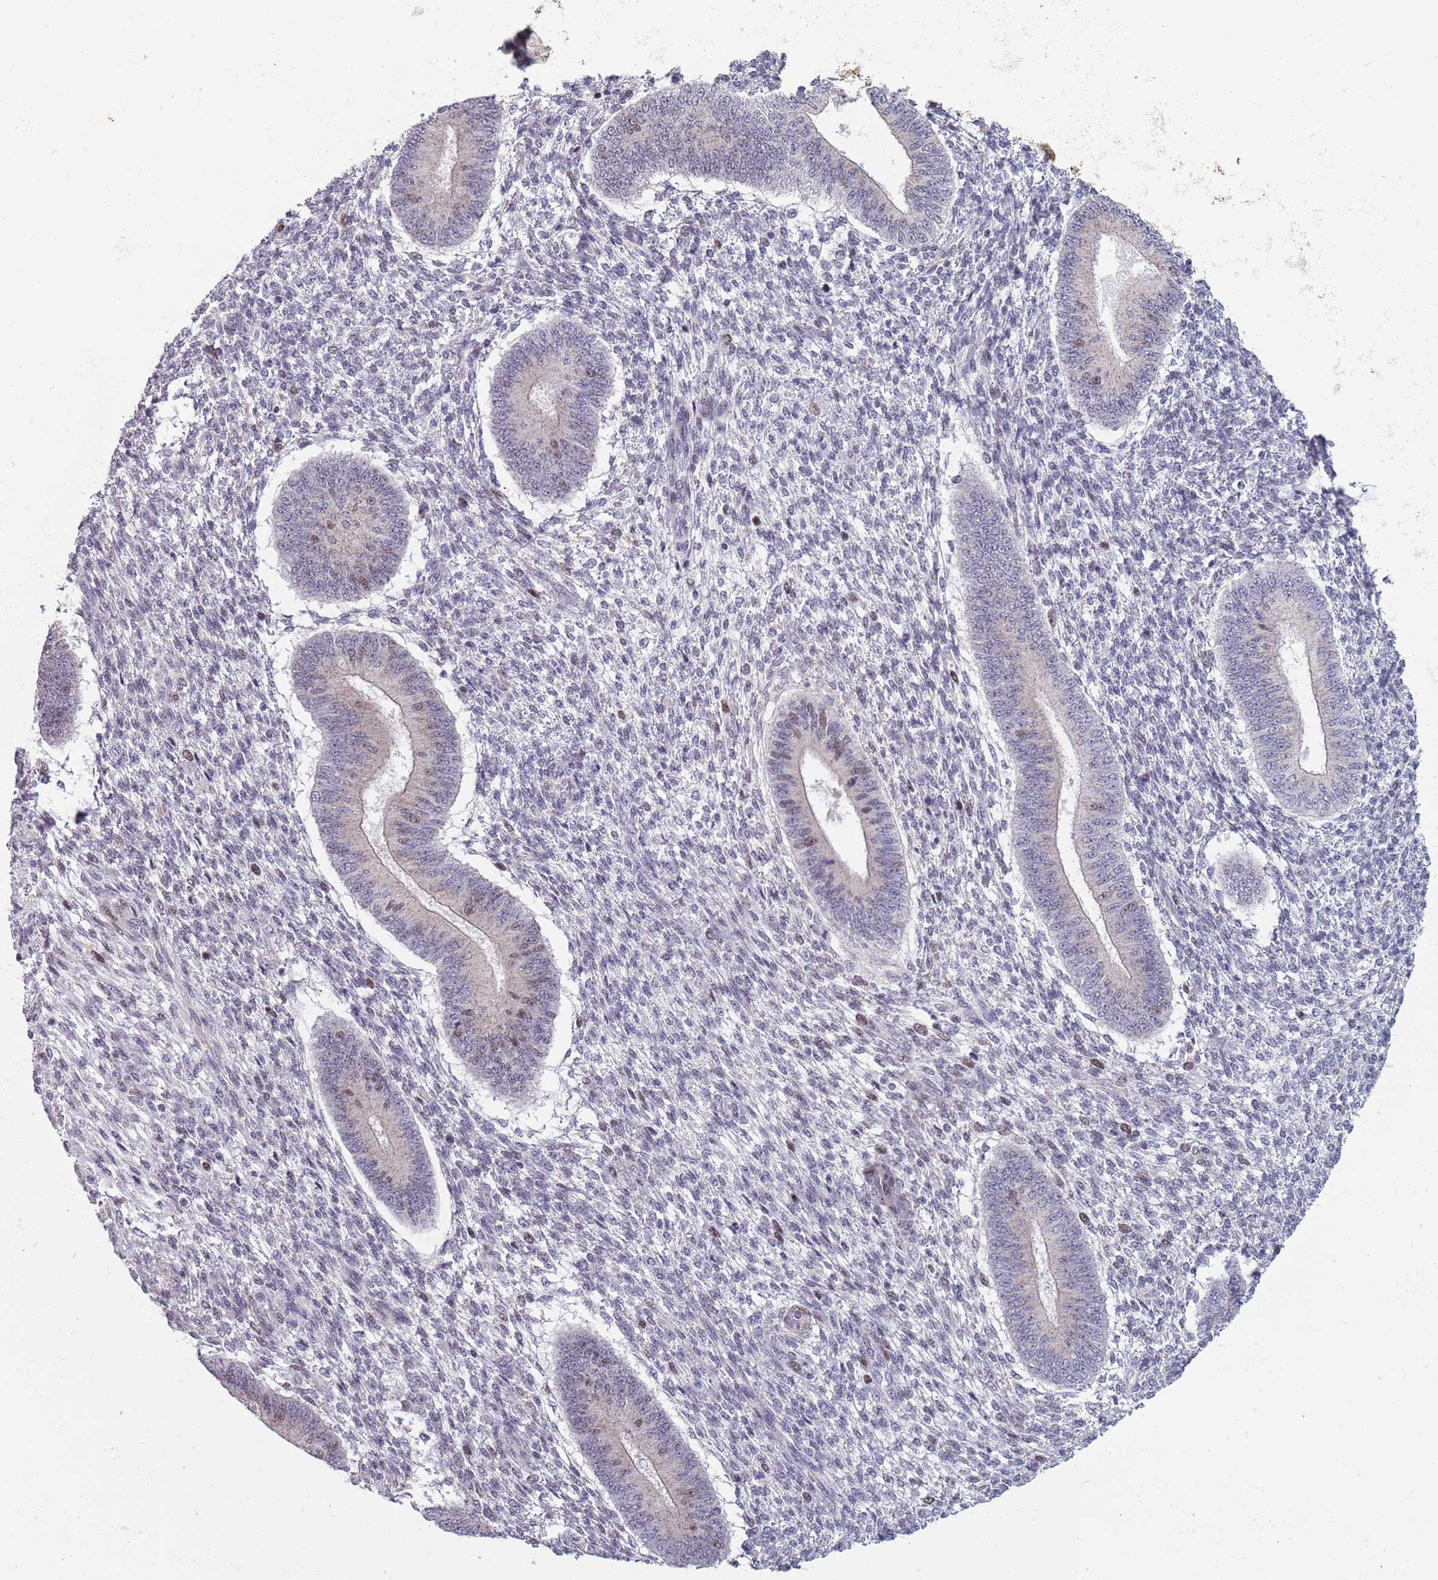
{"staining": {"intensity": "moderate", "quantity": "<25%", "location": "nuclear"}, "tissue": "endometrium", "cell_type": "Cells in endometrial stroma", "image_type": "normal", "snomed": [{"axis": "morphology", "description": "Normal tissue, NOS"}, {"axis": "topography", "description": "Endometrium"}], "caption": "Immunohistochemistry micrograph of normal human endometrium stained for a protein (brown), which displays low levels of moderate nuclear positivity in approximately <25% of cells in endometrial stroma.", "gene": "ZKSCAN2", "patient": {"sex": "female", "age": 49}}